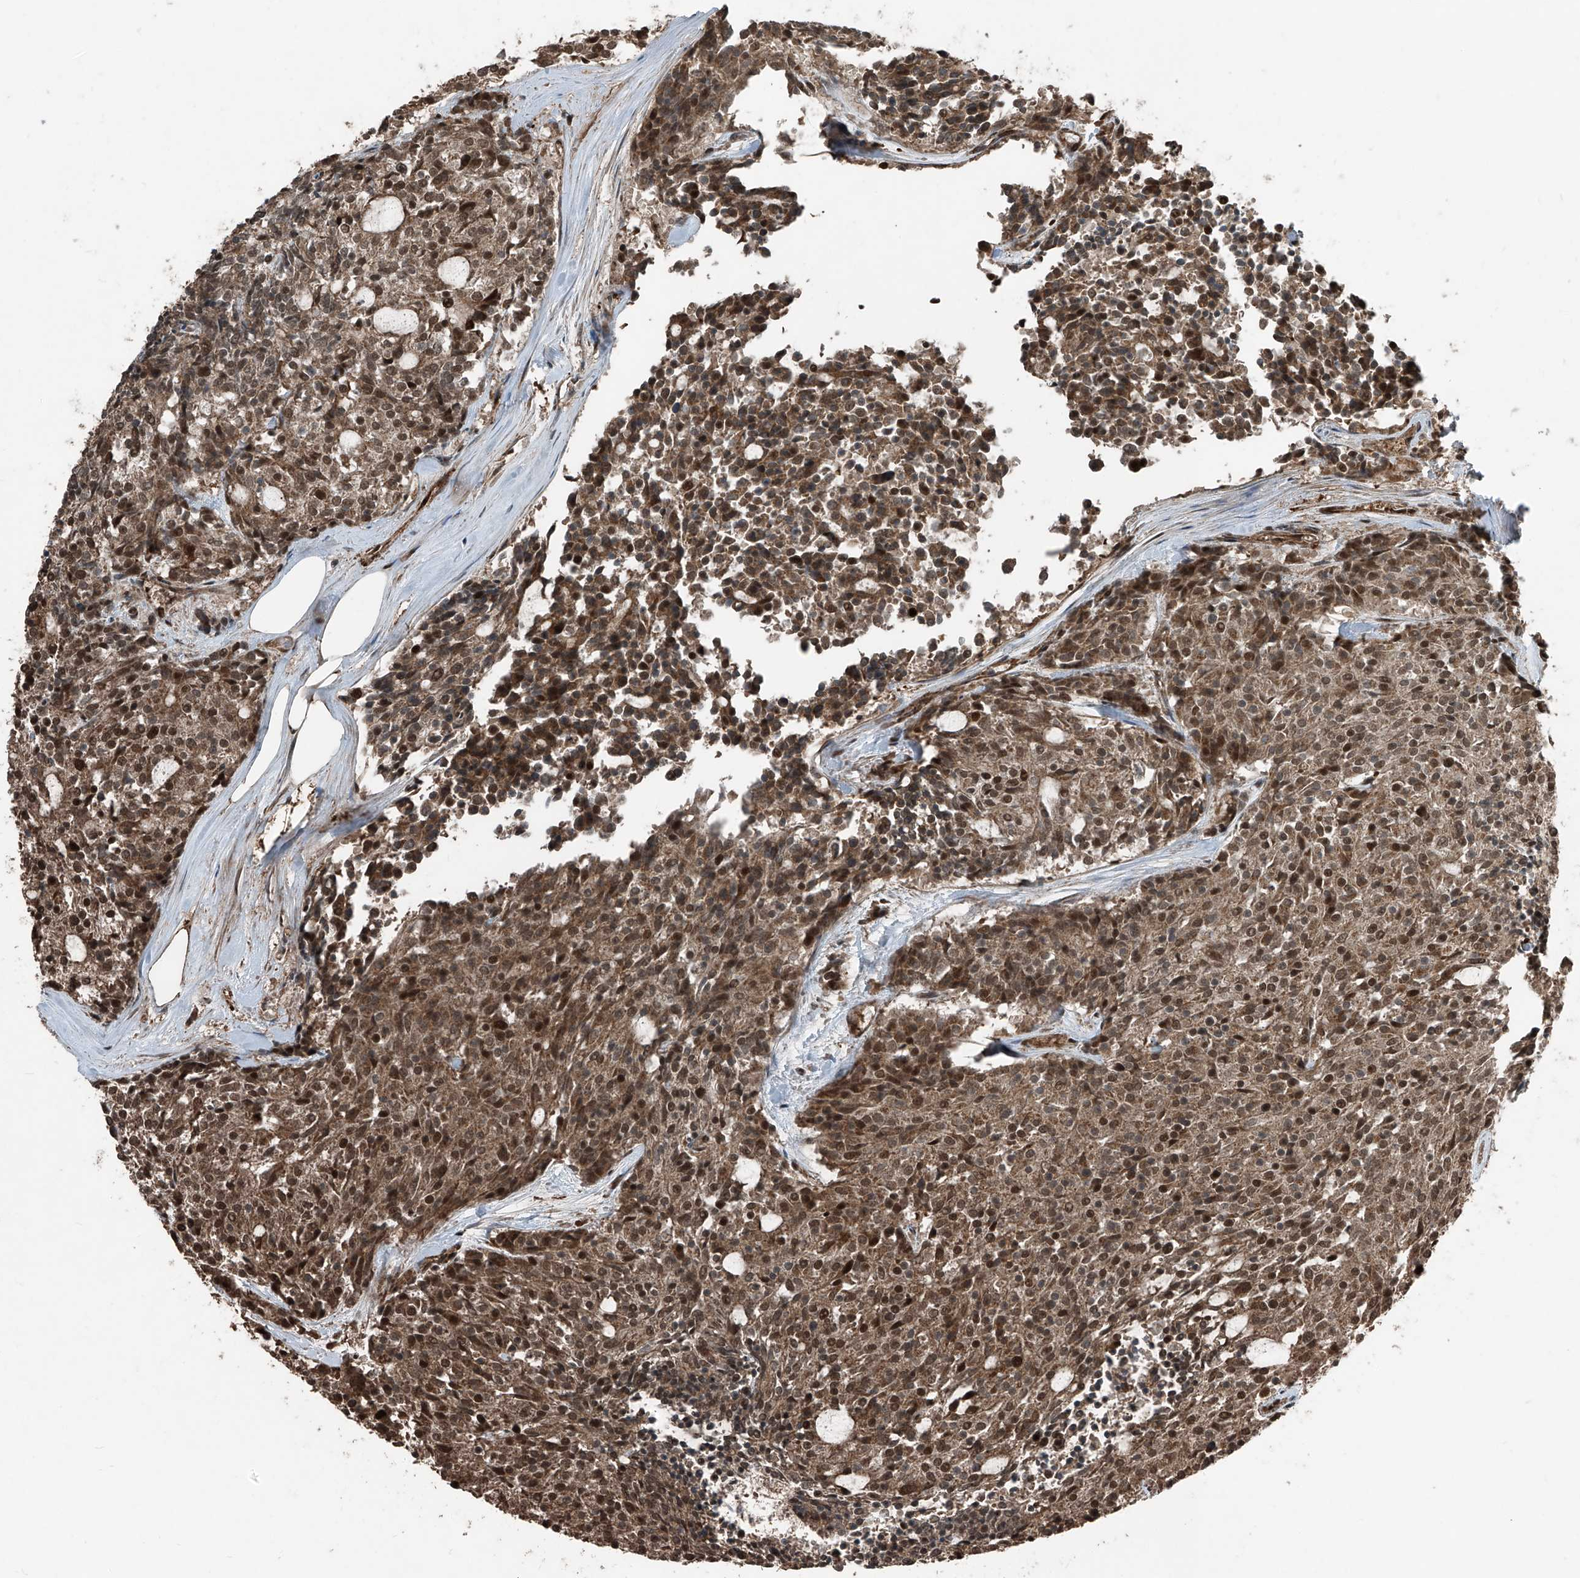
{"staining": {"intensity": "moderate", "quantity": ">75%", "location": "cytoplasmic/membranous,nuclear"}, "tissue": "carcinoid", "cell_type": "Tumor cells", "image_type": "cancer", "snomed": [{"axis": "morphology", "description": "Carcinoid, malignant, NOS"}, {"axis": "topography", "description": "Pancreas"}], "caption": "Immunohistochemistry (DAB) staining of human carcinoid demonstrates moderate cytoplasmic/membranous and nuclear protein expression in about >75% of tumor cells. Ihc stains the protein in brown and the nuclei are stained blue.", "gene": "ZNF570", "patient": {"sex": "female", "age": 54}}